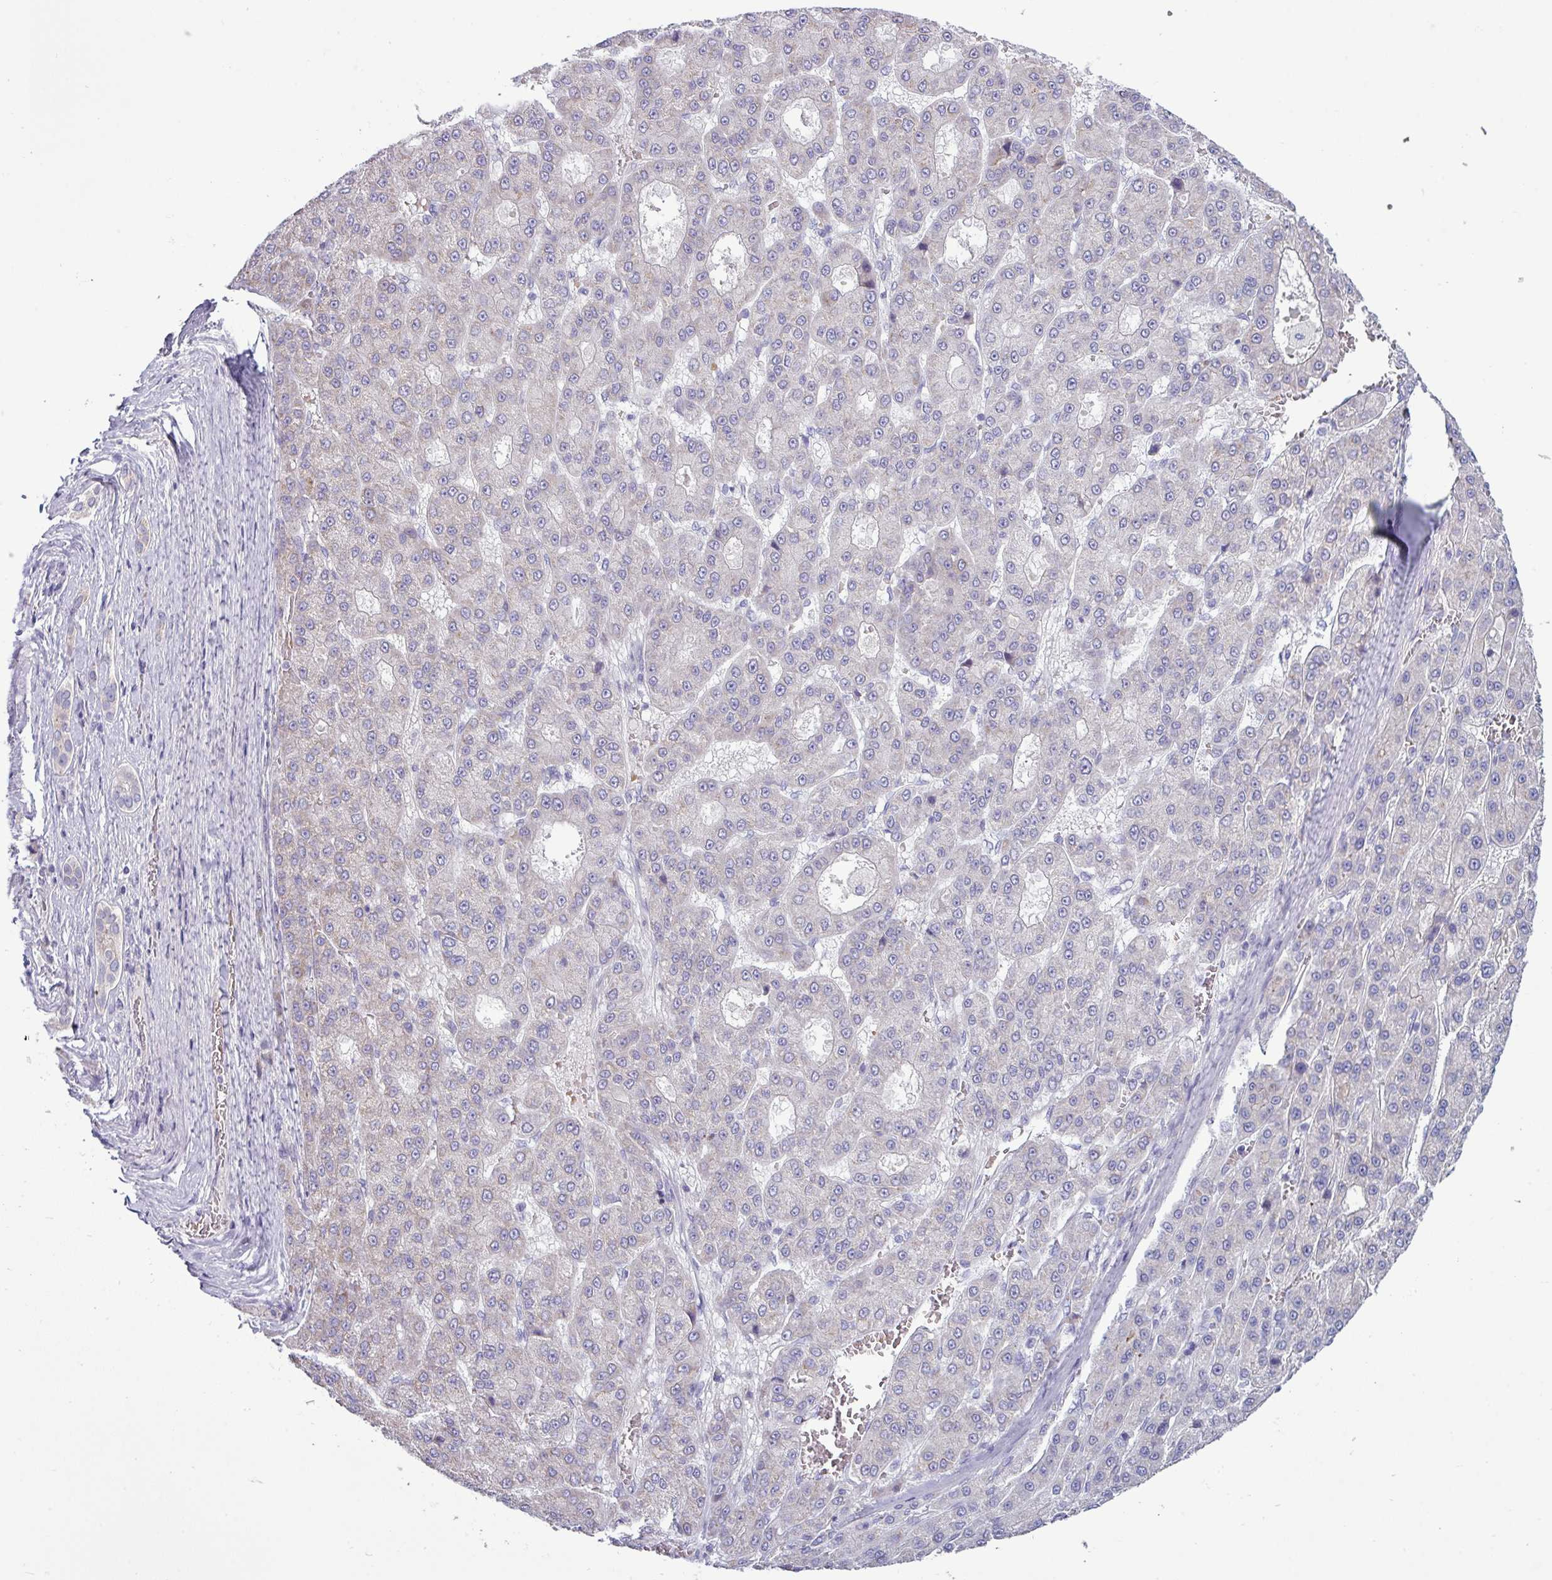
{"staining": {"intensity": "negative", "quantity": "none", "location": "none"}, "tissue": "liver cancer", "cell_type": "Tumor cells", "image_type": "cancer", "snomed": [{"axis": "morphology", "description": "Carcinoma, Hepatocellular, NOS"}, {"axis": "topography", "description": "Liver"}], "caption": "A high-resolution photomicrograph shows immunohistochemistry staining of liver cancer, which demonstrates no significant expression in tumor cells.", "gene": "ACAP3", "patient": {"sex": "male", "age": 70}}